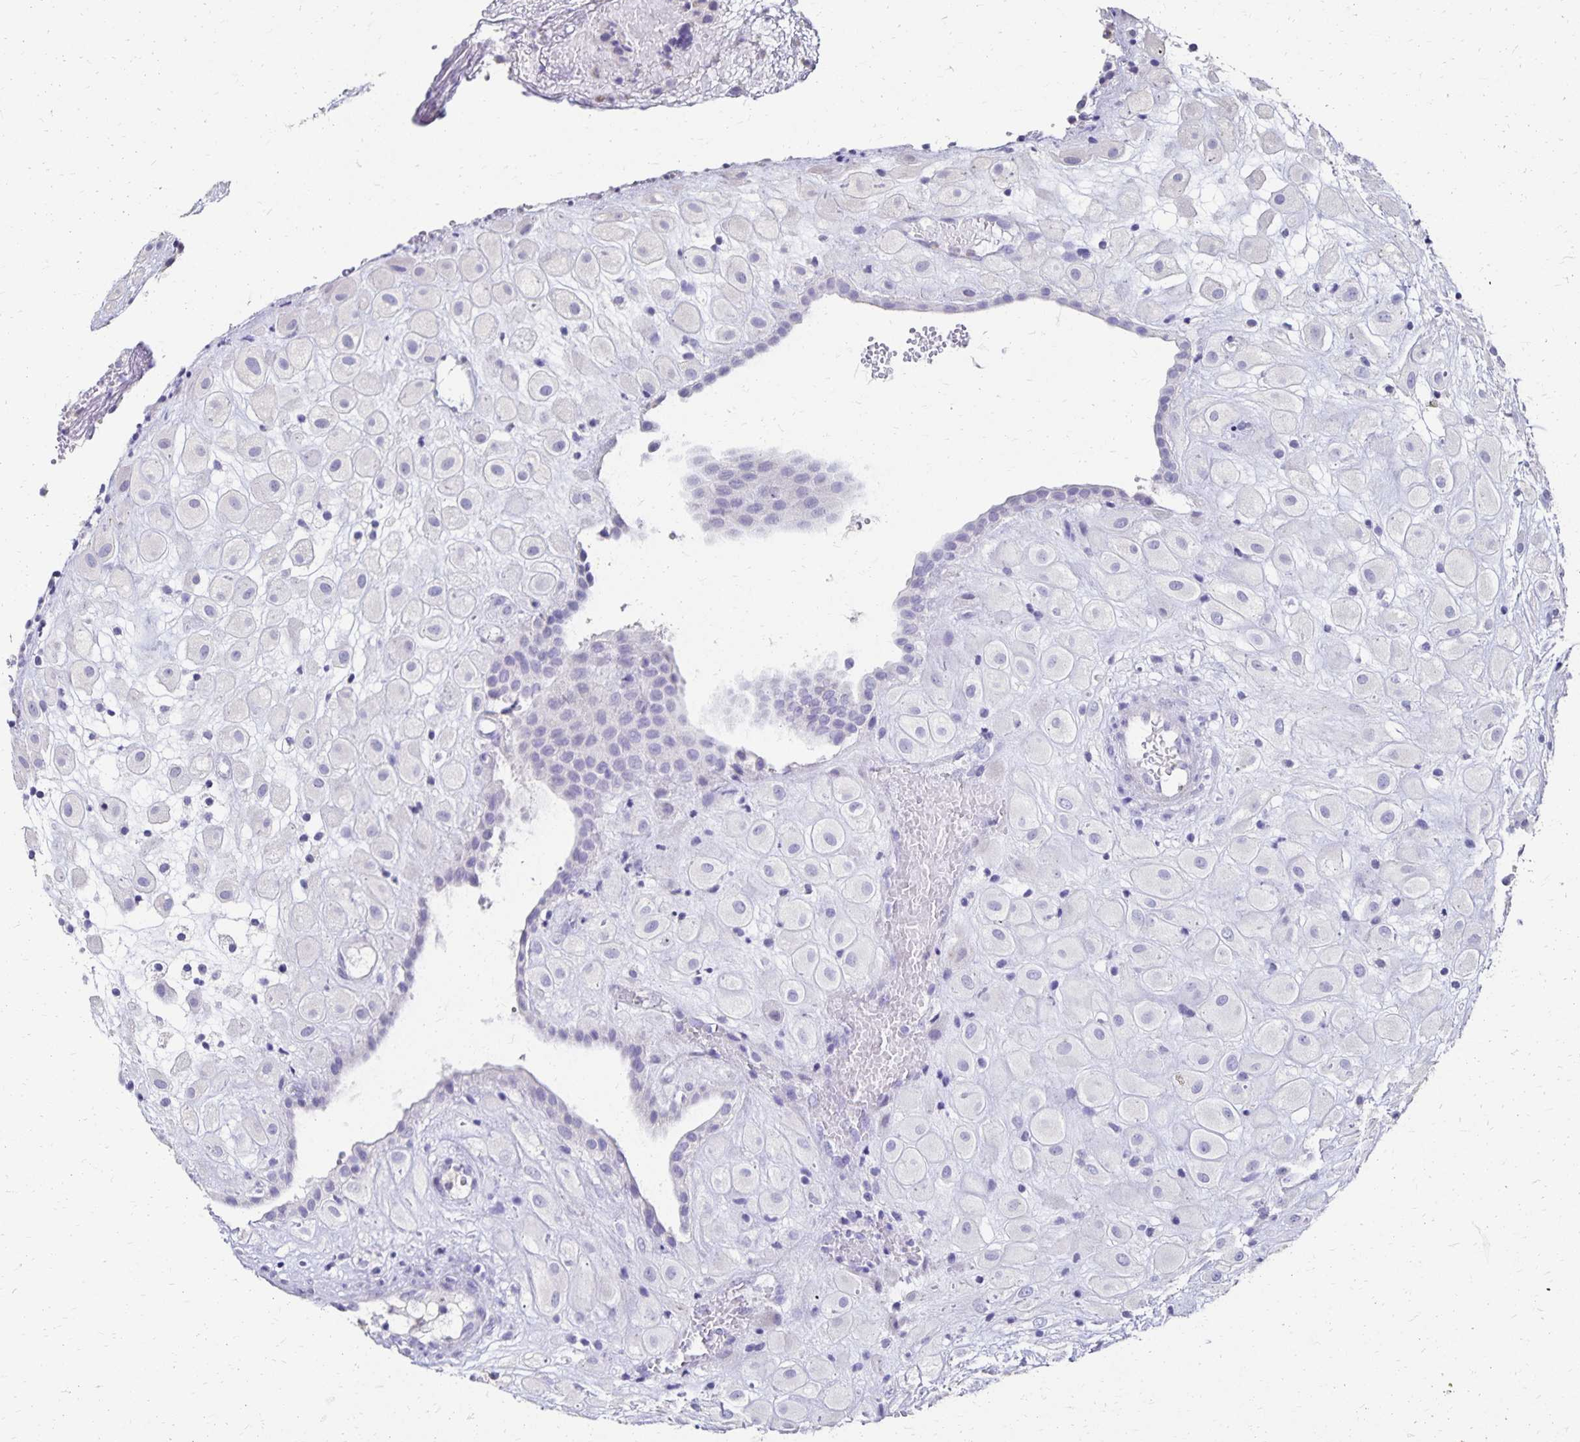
{"staining": {"intensity": "negative", "quantity": "none", "location": "none"}, "tissue": "placenta", "cell_type": "Decidual cells", "image_type": "normal", "snomed": [{"axis": "morphology", "description": "Normal tissue, NOS"}, {"axis": "topography", "description": "Placenta"}], "caption": "Normal placenta was stained to show a protein in brown. There is no significant staining in decidual cells. Nuclei are stained in blue.", "gene": "DYNLT4", "patient": {"sex": "female", "age": 24}}